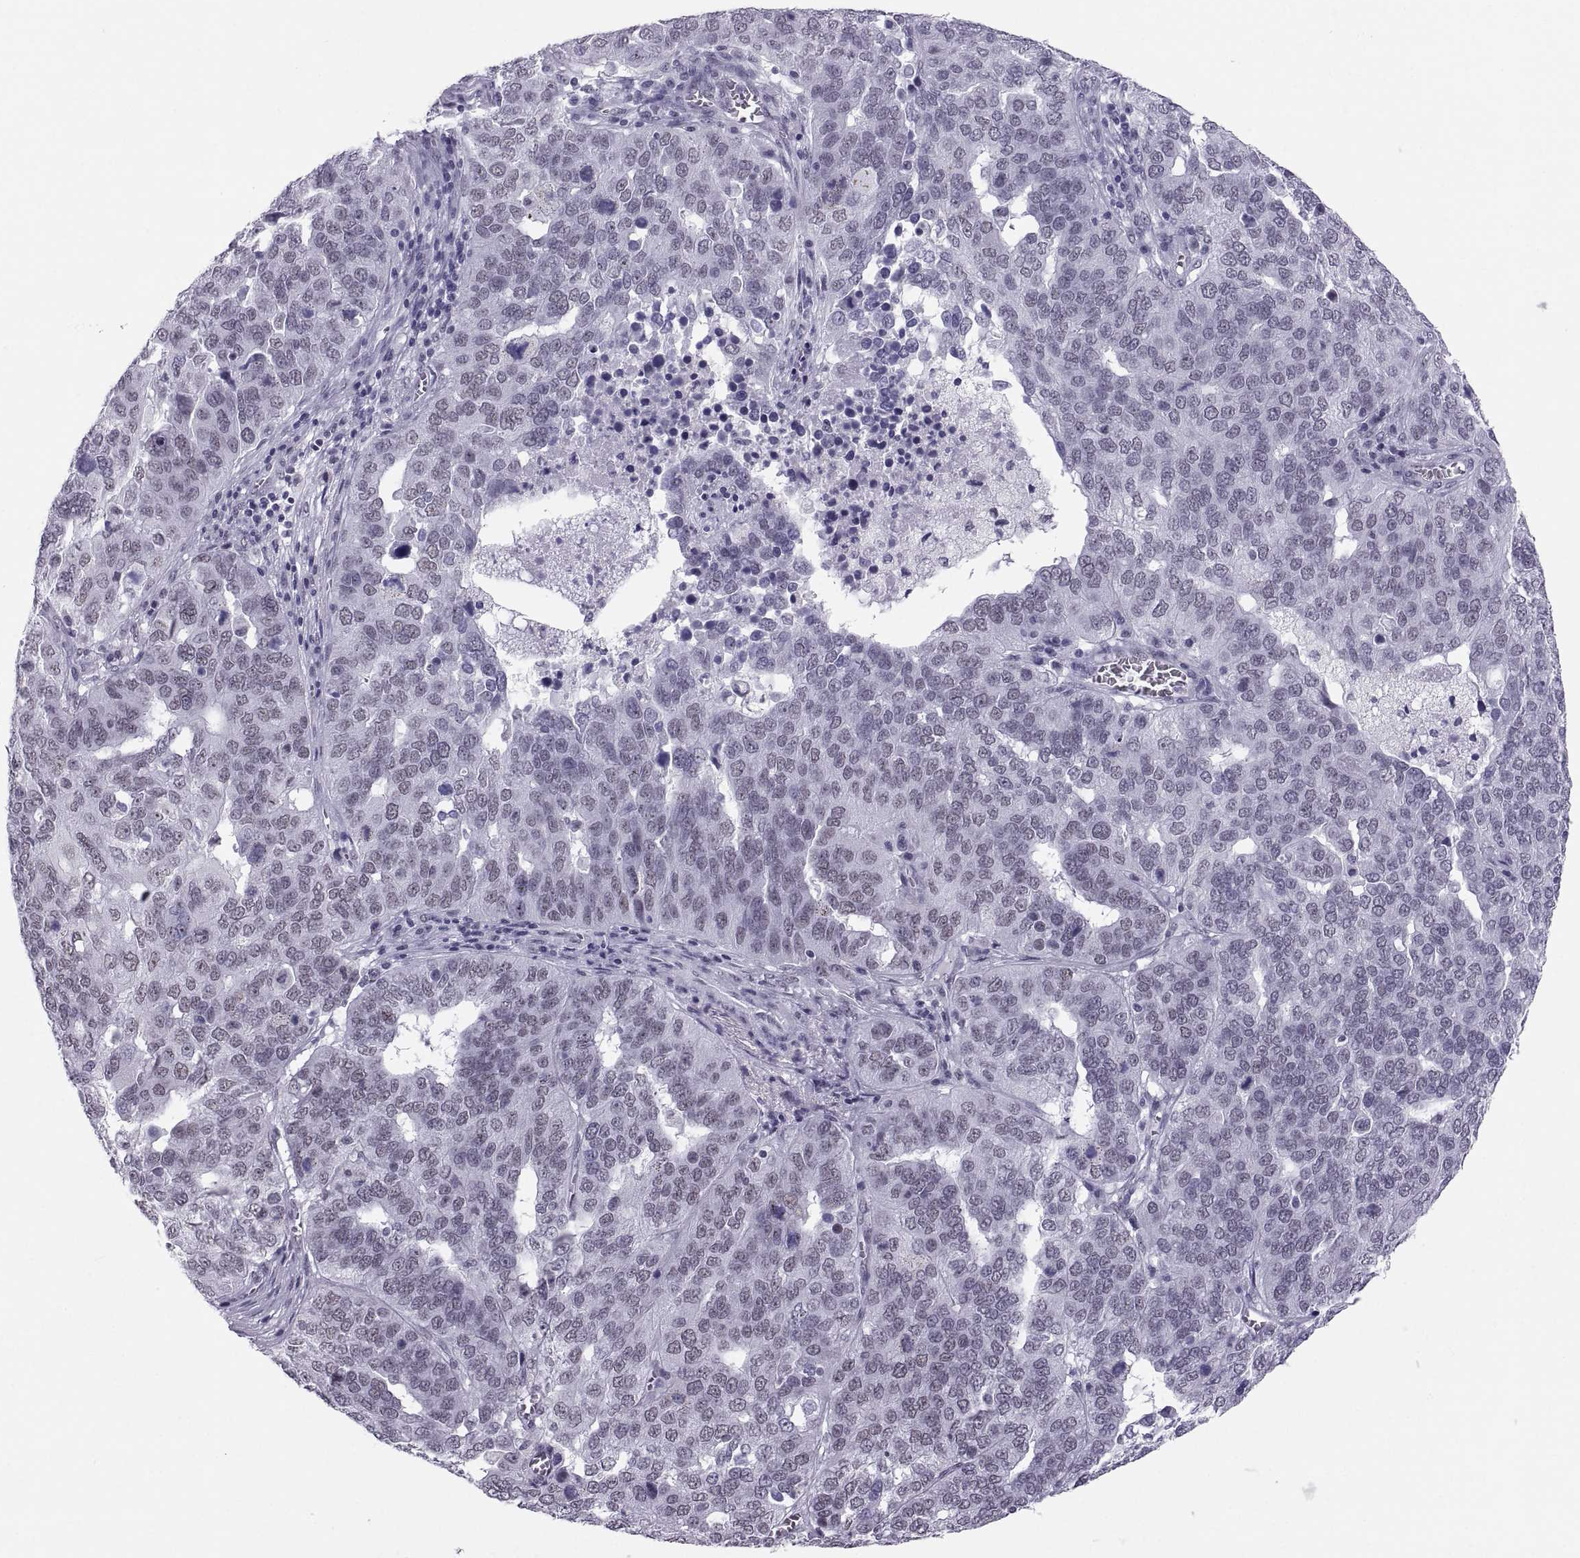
{"staining": {"intensity": "negative", "quantity": "none", "location": "none"}, "tissue": "ovarian cancer", "cell_type": "Tumor cells", "image_type": "cancer", "snomed": [{"axis": "morphology", "description": "Carcinoma, endometroid"}, {"axis": "topography", "description": "Soft tissue"}, {"axis": "topography", "description": "Ovary"}], "caption": "A histopathology image of endometroid carcinoma (ovarian) stained for a protein displays no brown staining in tumor cells.", "gene": "NEUROD6", "patient": {"sex": "female", "age": 52}}